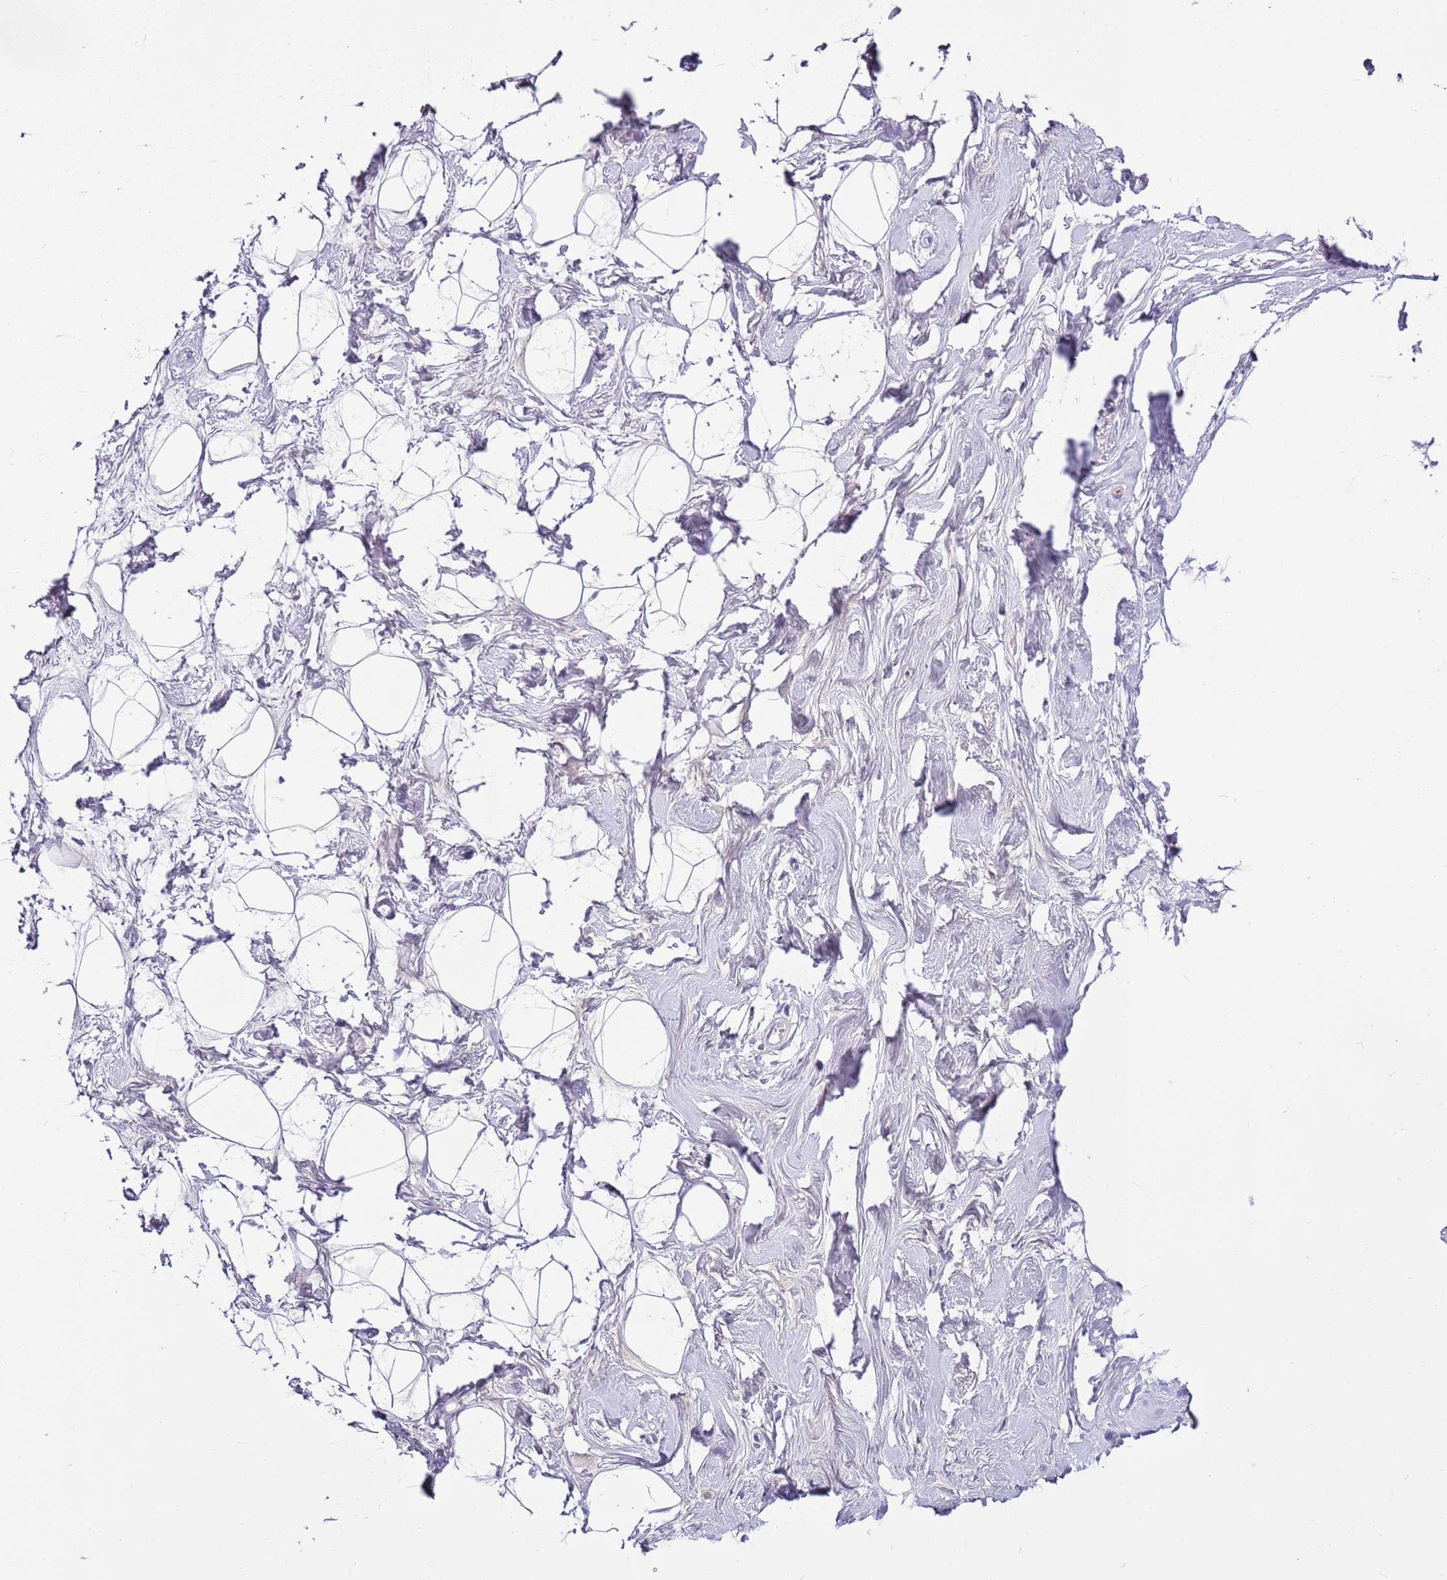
{"staining": {"intensity": "negative", "quantity": "none", "location": "none"}, "tissue": "breast", "cell_type": "Adipocytes", "image_type": "normal", "snomed": [{"axis": "morphology", "description": "Normal tissue, NOS"}, {"axis": "morphology", "description": "Adenoma, NOS"}, {"axis": "topography", "description": "Breast"}], "caption": "The micrograph reveals no staining of adipocytes in normal breast. Nuclei are stained in blue.", "gene": "IGKV3", "patient": {"sex": "female", "age": 23}}